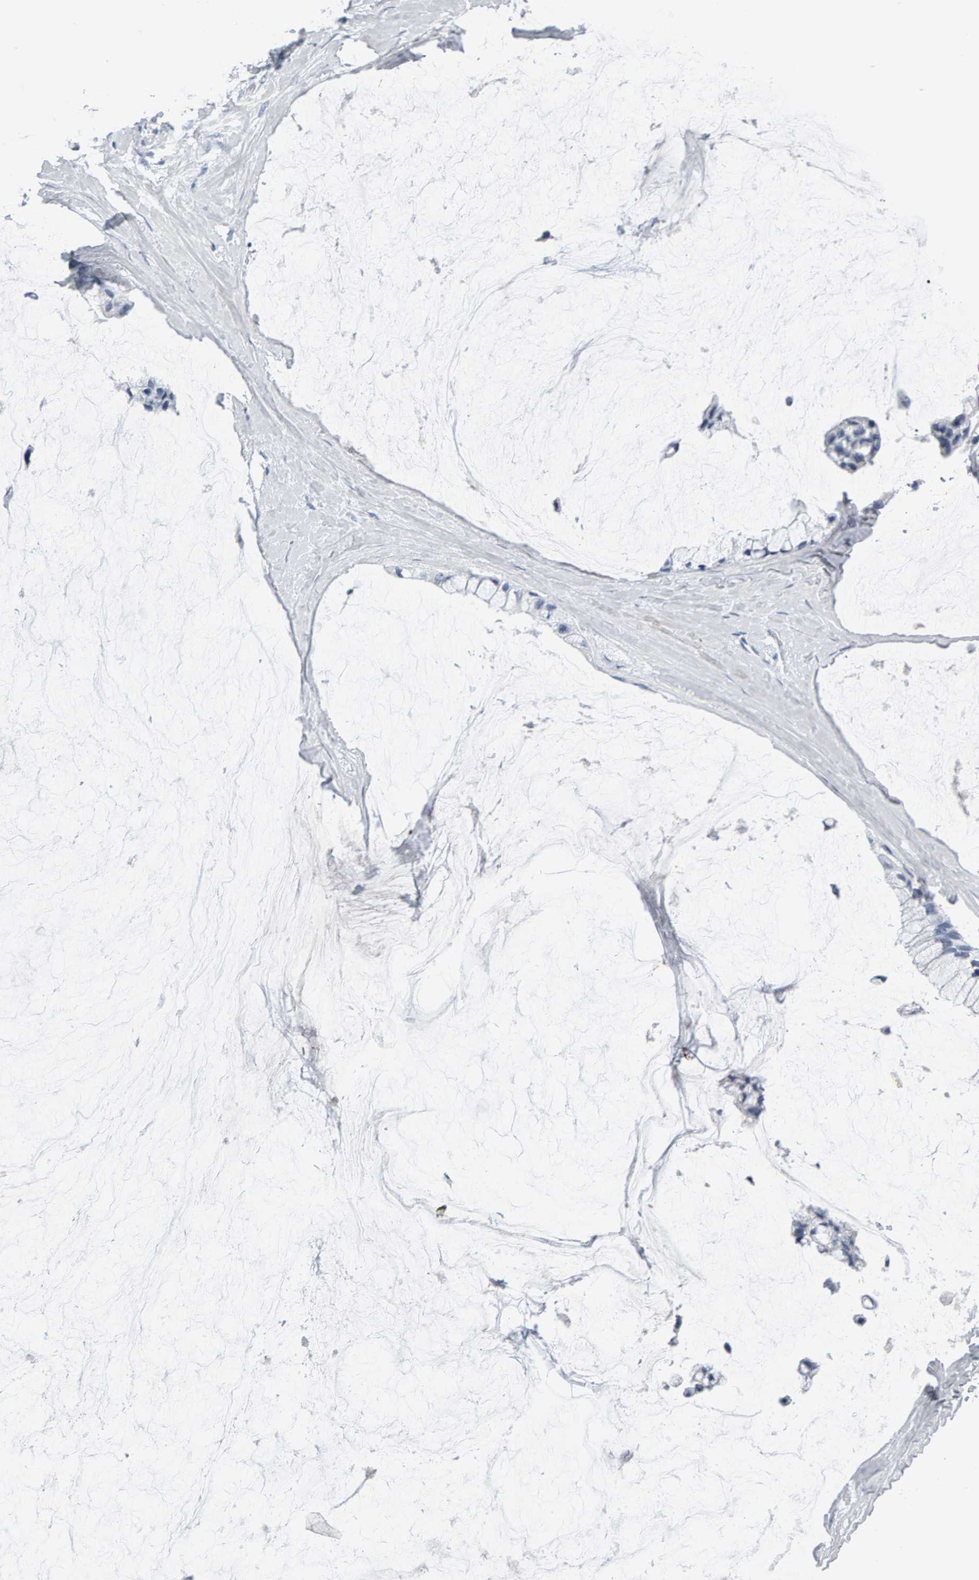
{"staining": {"intensity": "negative", "quantity": "none", "location": "none"}, "tissue": "ovarian cancer", "cell_type": "Tumor cells", "image_type": "cancer", "snomed": [{"axis": "morphology", "description": "Cystadenocarcinoma, mucinous, NOS"}, {"axis": "topography", "description": "Ovary"}], "caption": "The IHC histopathology image has no significant staining in tumor cells of ovarian mucinous cystadenocarcinoma tissue.", "gene": "SPACA3", "patient": {"sex": "female", "age": 39}}